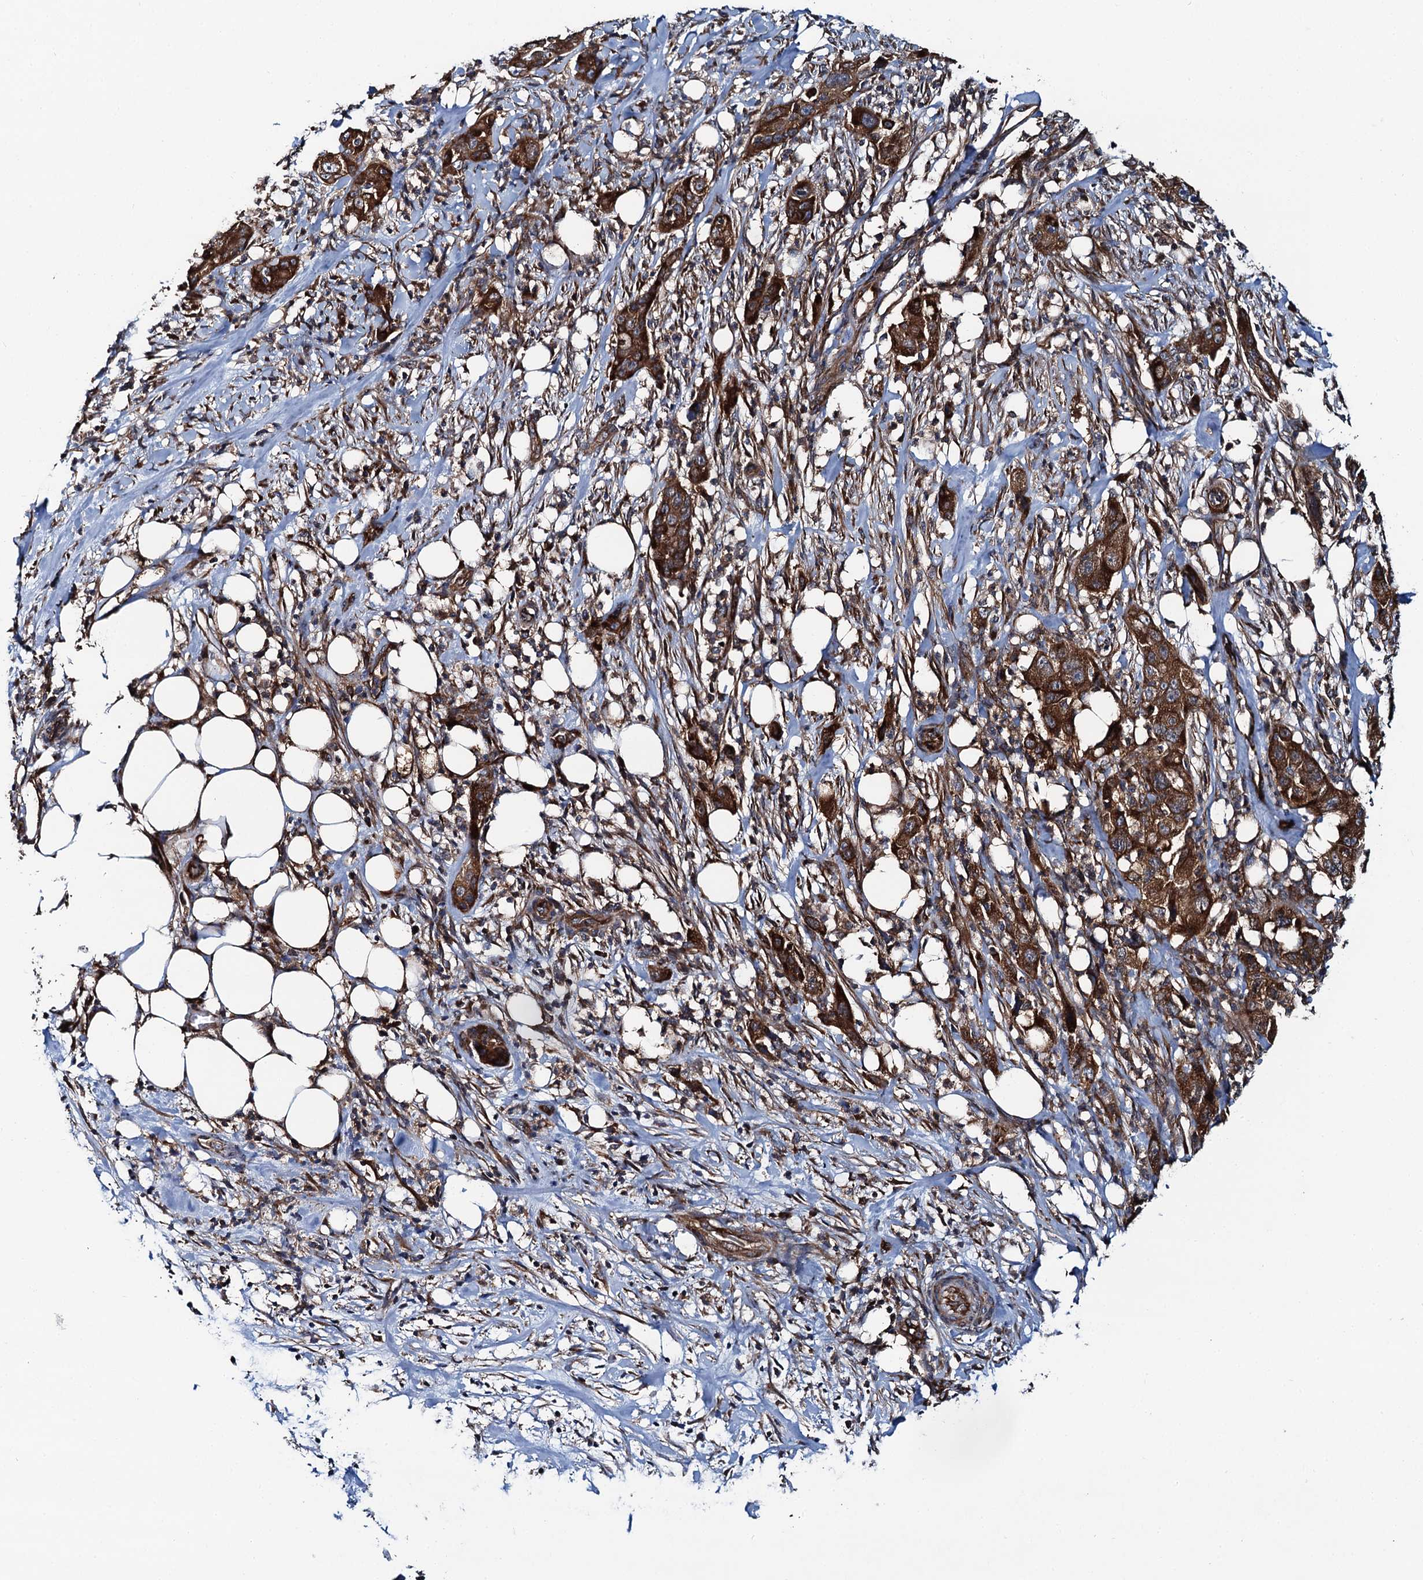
{"staining": {"intensity": "strong", "quantity": ">75%", "location": "cytoplasmic/membranous"}, "tissue": "pancreatic cancer", "cell_type": "Tumor cells", "image_type": "cancer", "snomed": [{"axis": "morphology", "description": "Adenocarcinoma, NOS"}, {"axis": "topography", "description": "Pancreas"}], "caption": "Immunohistochemistry micrograph of neoplastic tissue: human pancreatic adenocarcinoma stained using IHC shows high levels of strong protein expression localized specifically in the cytoplasmic/membranous of tumor cells, appearing as a cytoplasmic/membranous brown color.", "gene": "NEK1", "patient": {"sex": "female", "age": 78}}